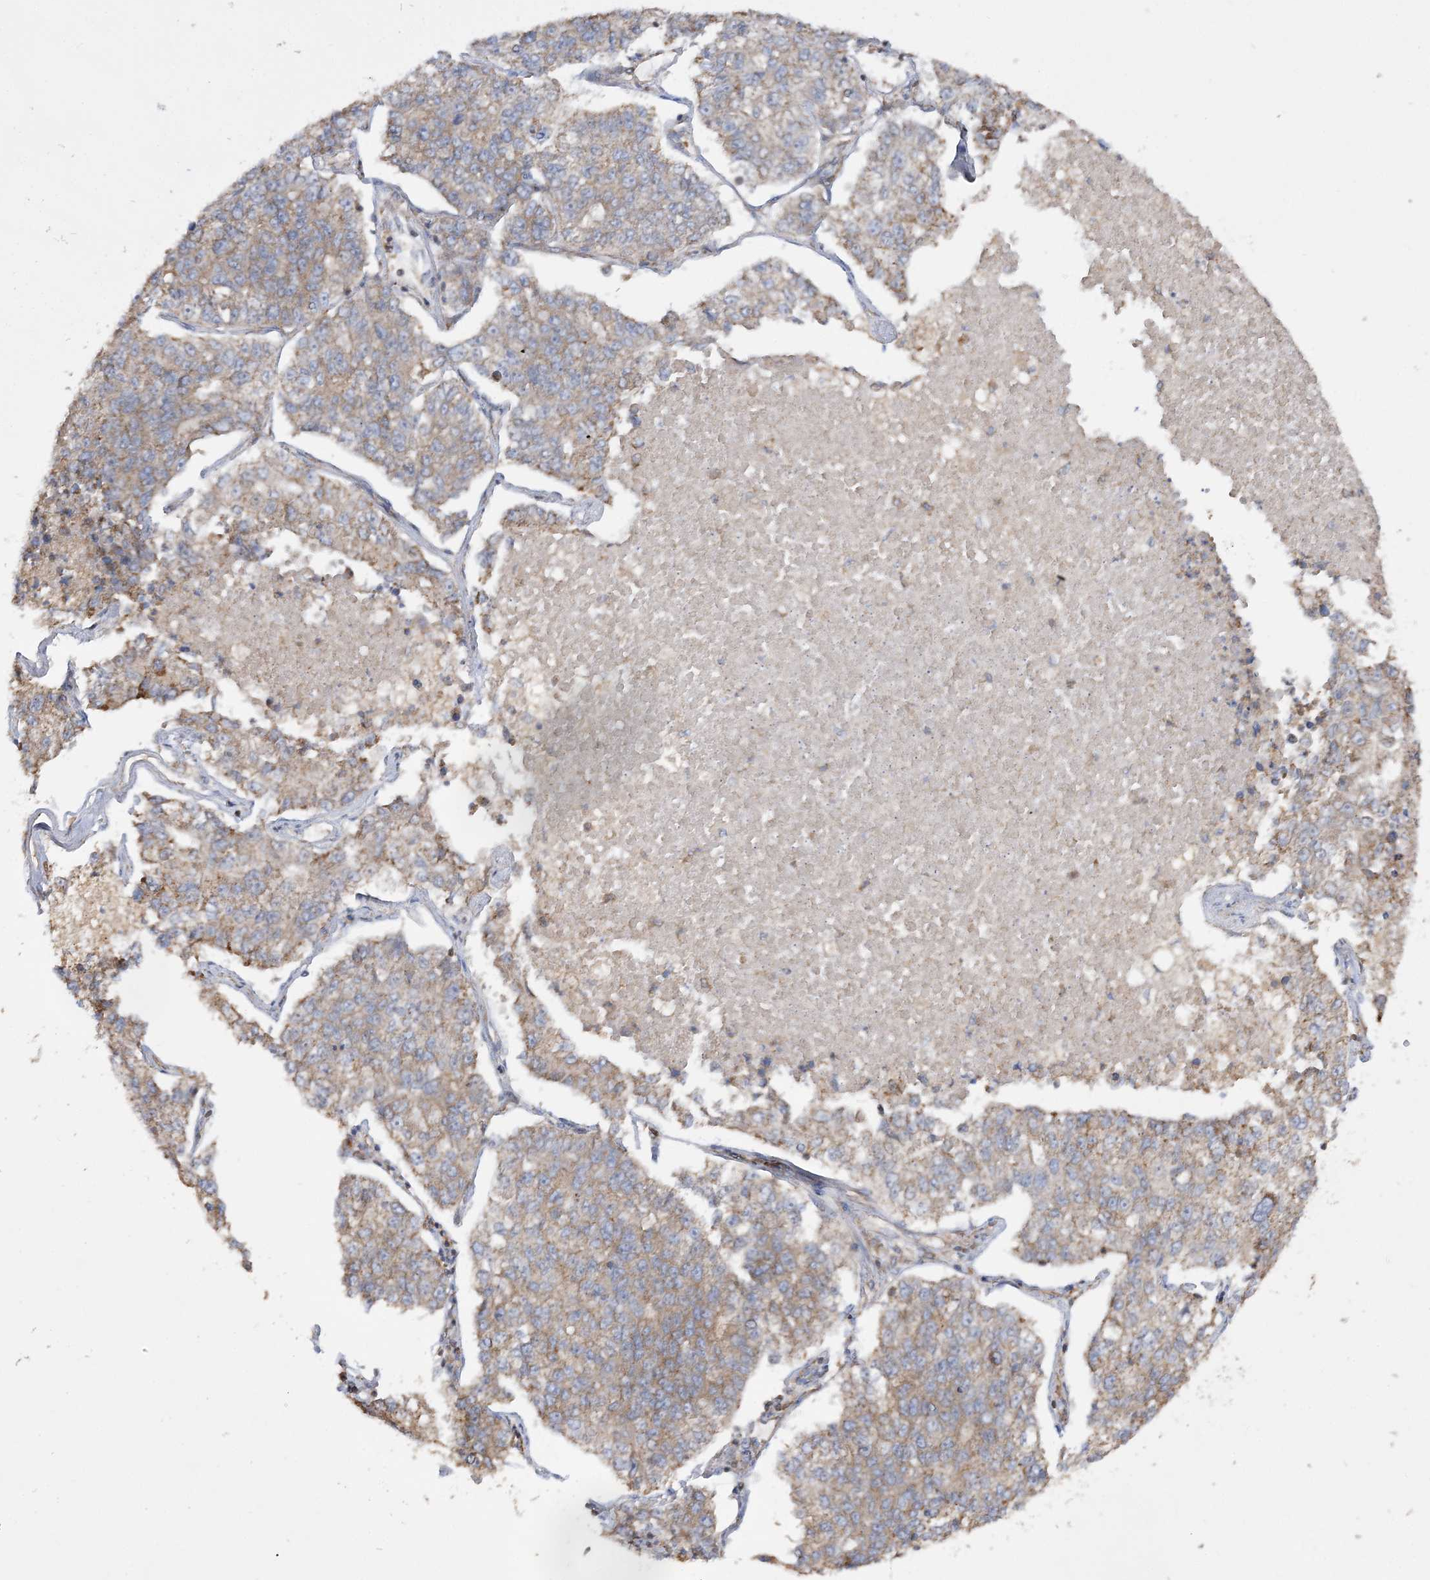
{"staining": {"intensity": "weak", "quantity": "25%-75%", "location": "cytoplasmic/membranous"}, "tissue": "lung cancer", "cell_type": "Tumor cells", "image_type": "cancer", "snomed": [{"axis": "morphology", "description": "Adenocarcinoma, NOS"}, {"axis": "topography", "description": "Lung"}], "caption": "Protein expression analysis of adenocarcinoma (lung) shows weak cytoplasmic/membranous staining in about 25%-75% of tumor cells.", "gene": "TBC1D5", "patient": {"sex": "male", "age": 49}}